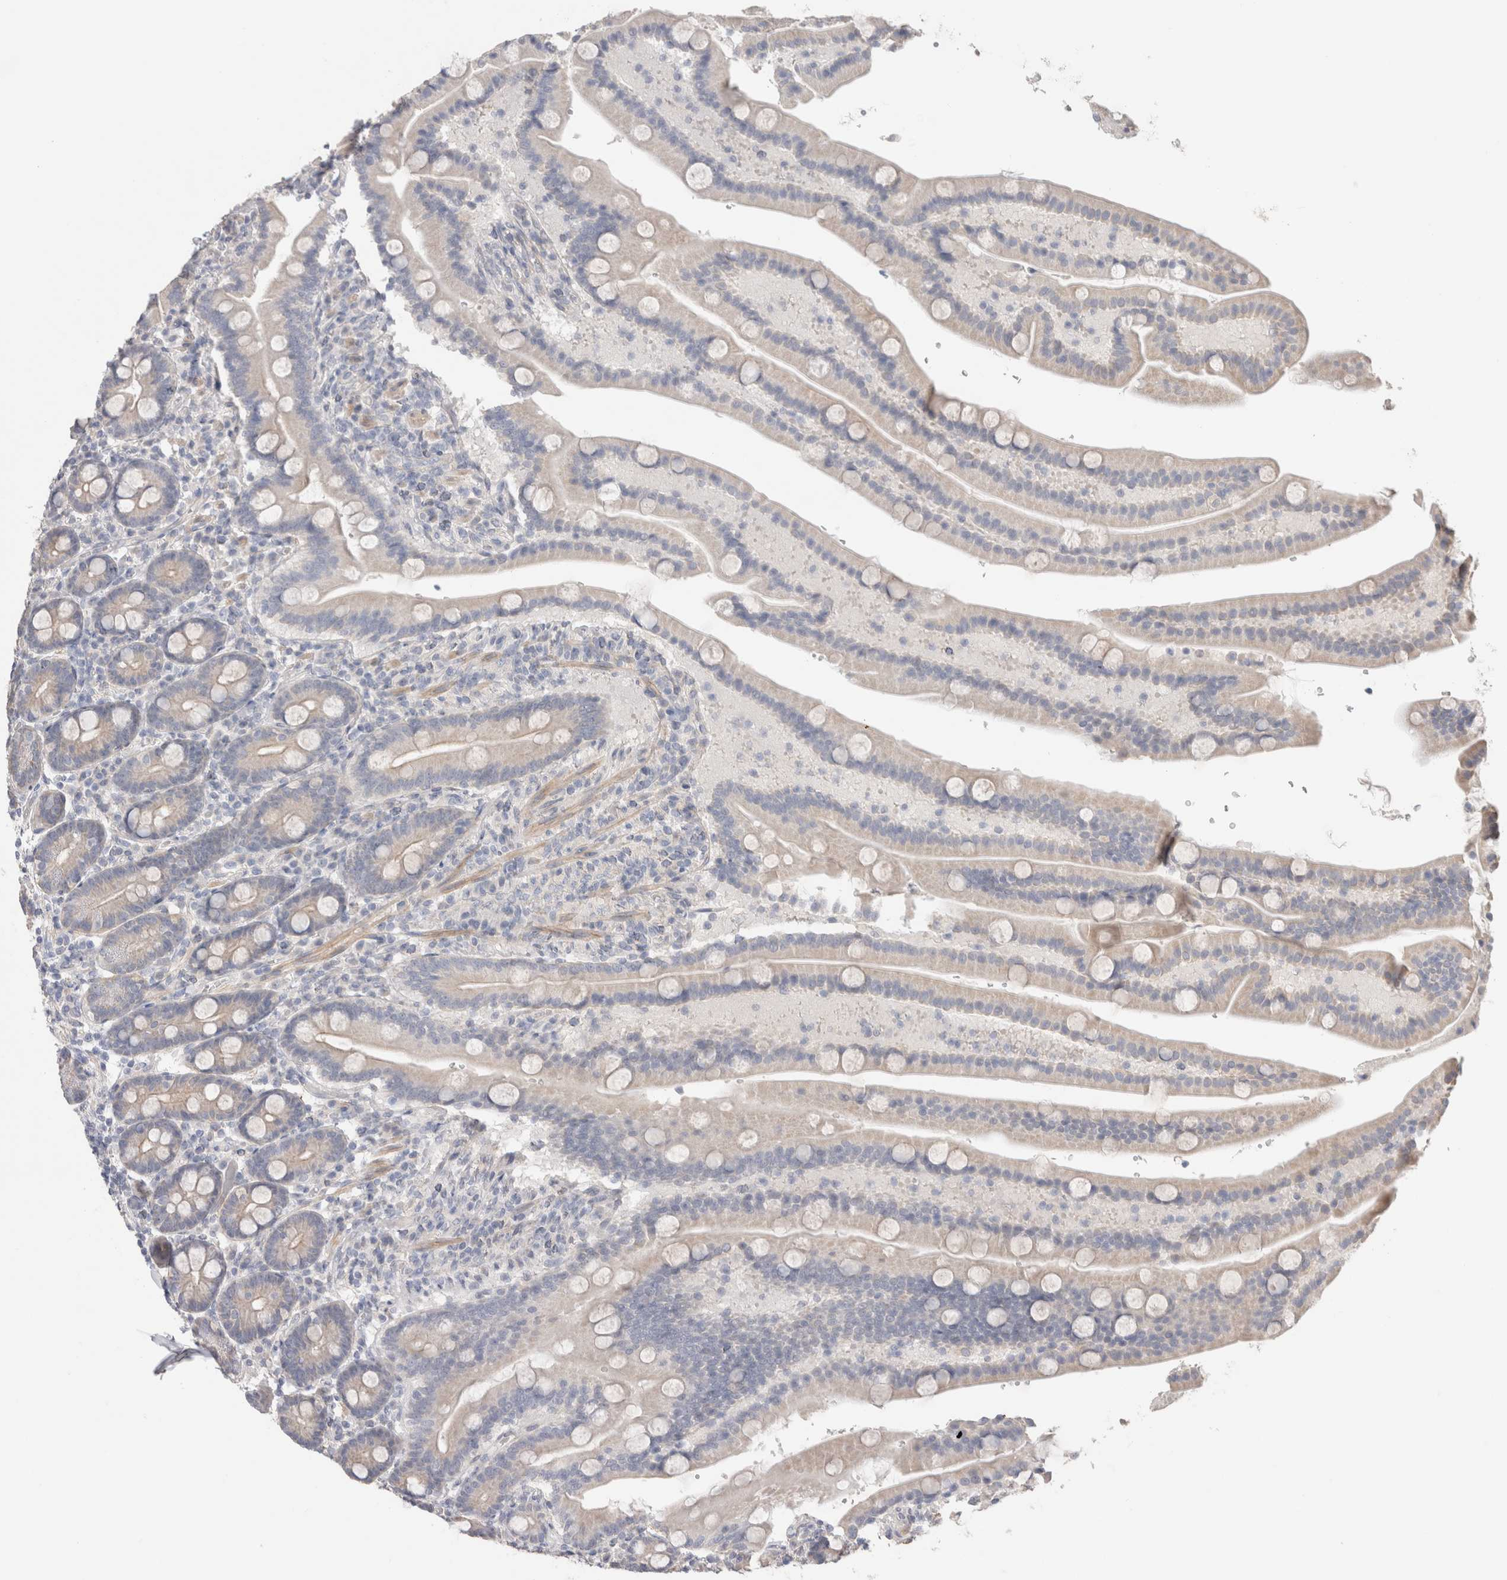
{"staining": {"intensity": "negative", "quantity": "none", "location": "none"}, "tissue": "duodenum", "cell_type": "Glandular cells", "image_type": "normal", "snomed": [{"axis": "morphology", "description": "Normal tissue, NOS"}, {"axis": "topography", "description": "Duodenum"}], "caption": "The histopathology image shows no staining of glandular cells in benign duodenum. Brightfield microscopy of immunohistochemistry stained with DAB (brown) and hematoxylin (blue), captured at high magnification.", "gene": "DMD", "patient": {"sex": "male", "age": 54}}